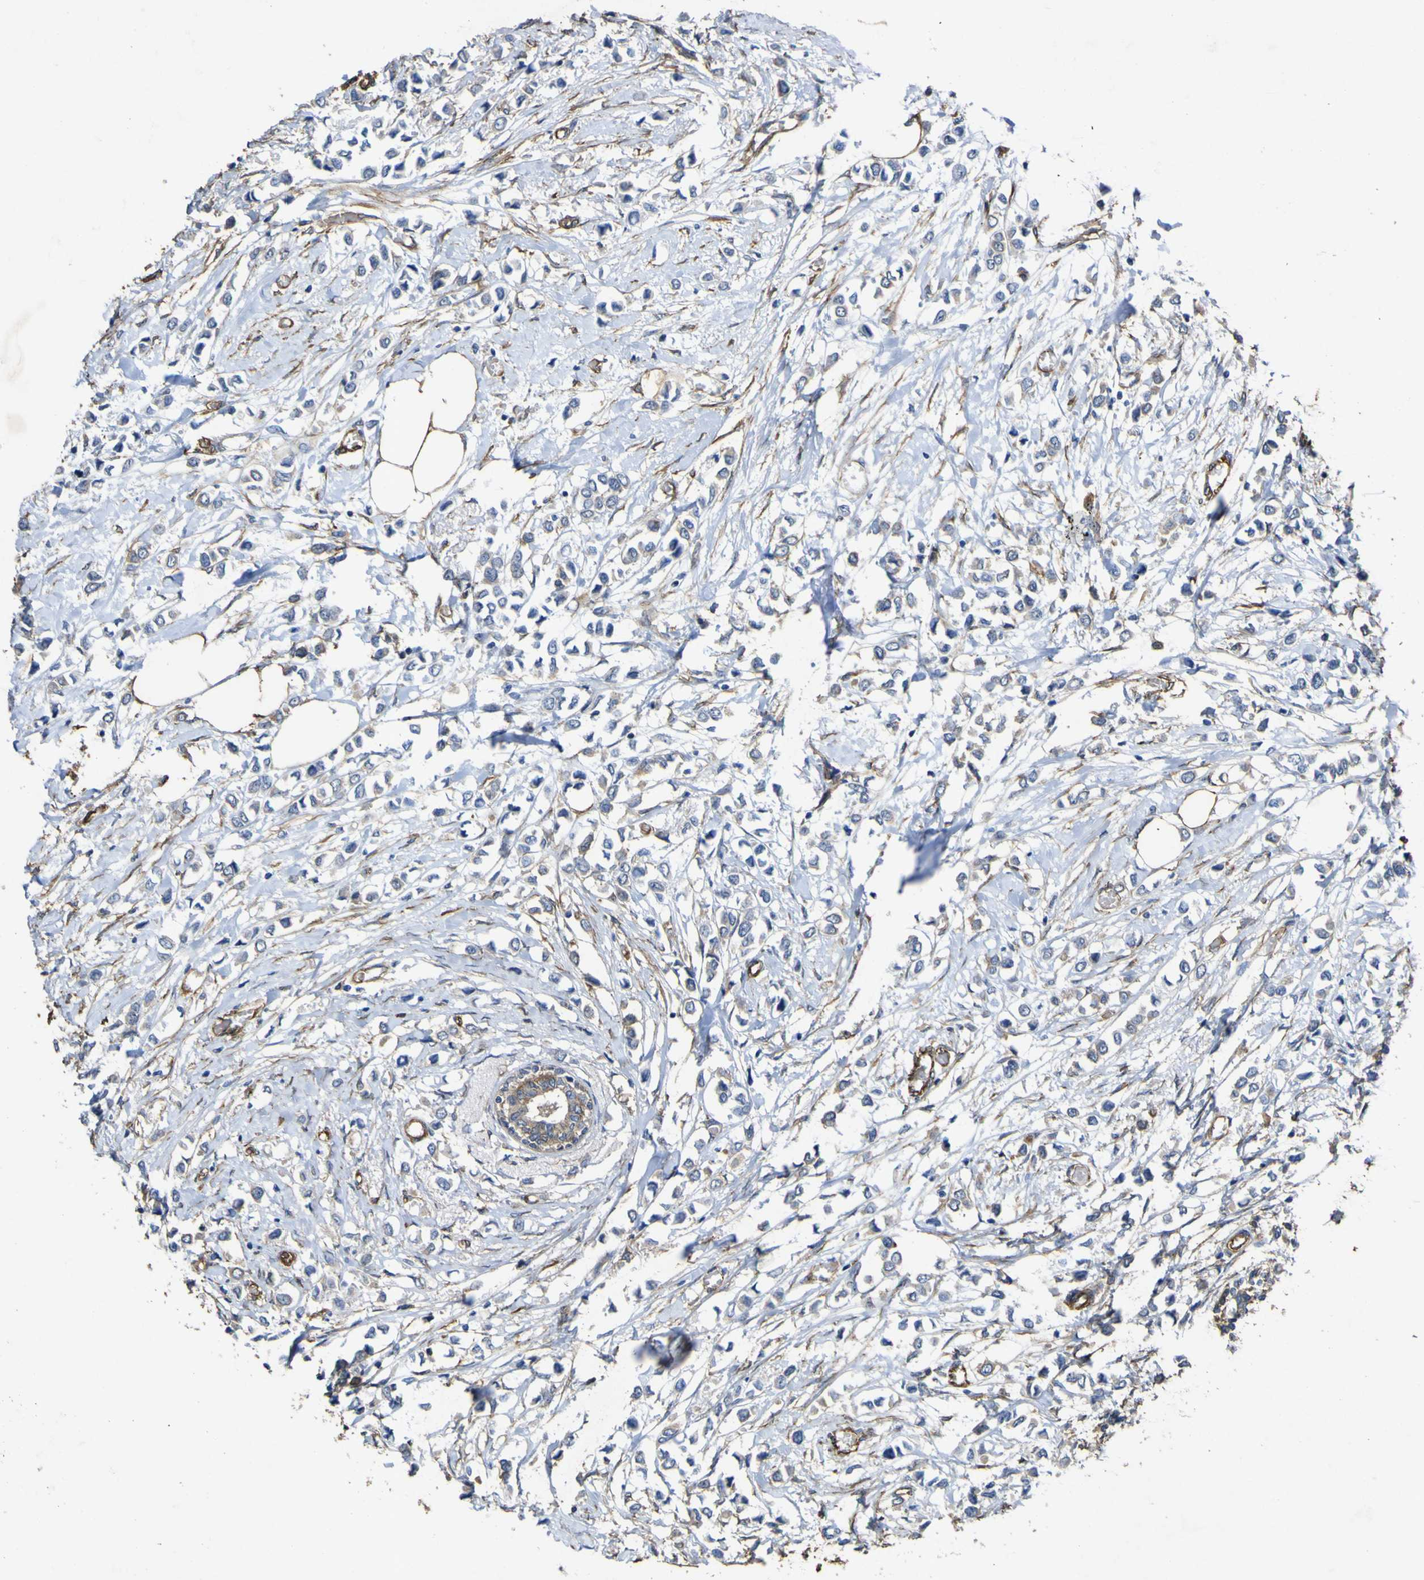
{"staining": {"intensity": "weak", "quantity": "<25%", "location": "cytoplasmic/membranous"}, "tissue": "breast cancer", "cell_type": "Tumor cells", "image_type": "cancer", "snomed": [{"axis": "morphology", "description": "Lobular carcinoma"}, {"axis": "topography", "description": "Breast"}], "caption": "The image shows no significant expression in tumor cells of breast lobular carcinoma. The staining is performed using DAB (3,3'-diaminobenzidine) brown chromogen with nuclei counter-stained in using hematoxylin.", "gene": "TNFSF15", "patient": {"sex": "female", "age": 51}}